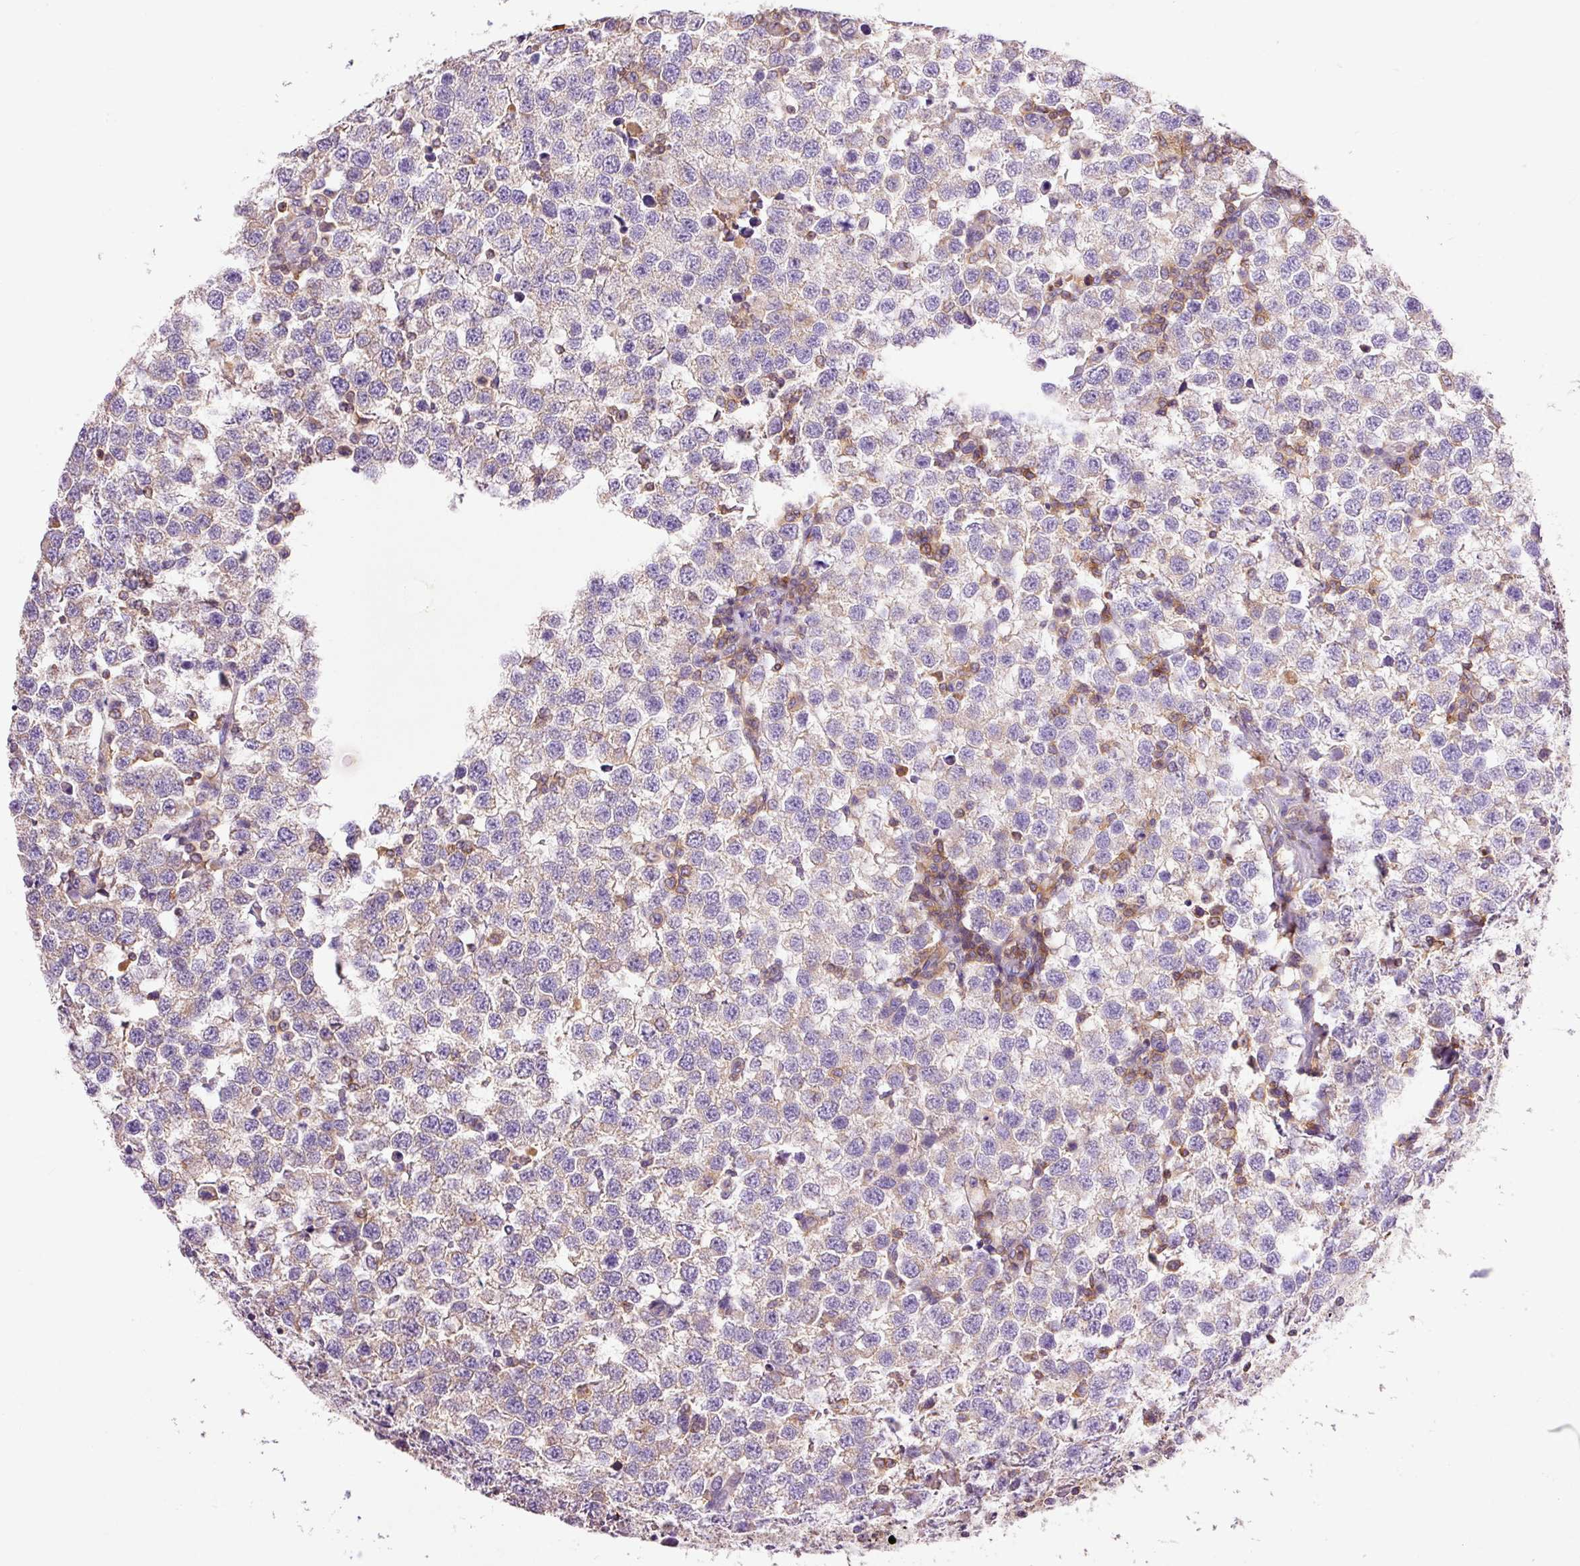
{"staining": {"intensity": "negative", "quantity": "none", "location": "none"}, "tissue": "testis cancer", "cell_type": "Tumor cells", "image_type": "cancer", "snomed": [{"axis": "morphology", "description": "Seminoma, NOS"}, {"axis": "topography", "description": "Testis"}], "caption": "Immunohistochemical staining of human testis cancer demonstrates no significant positivity in tumor cells.", "gene": "IMMT", "patient": {"sex": "male", "age": 34}}